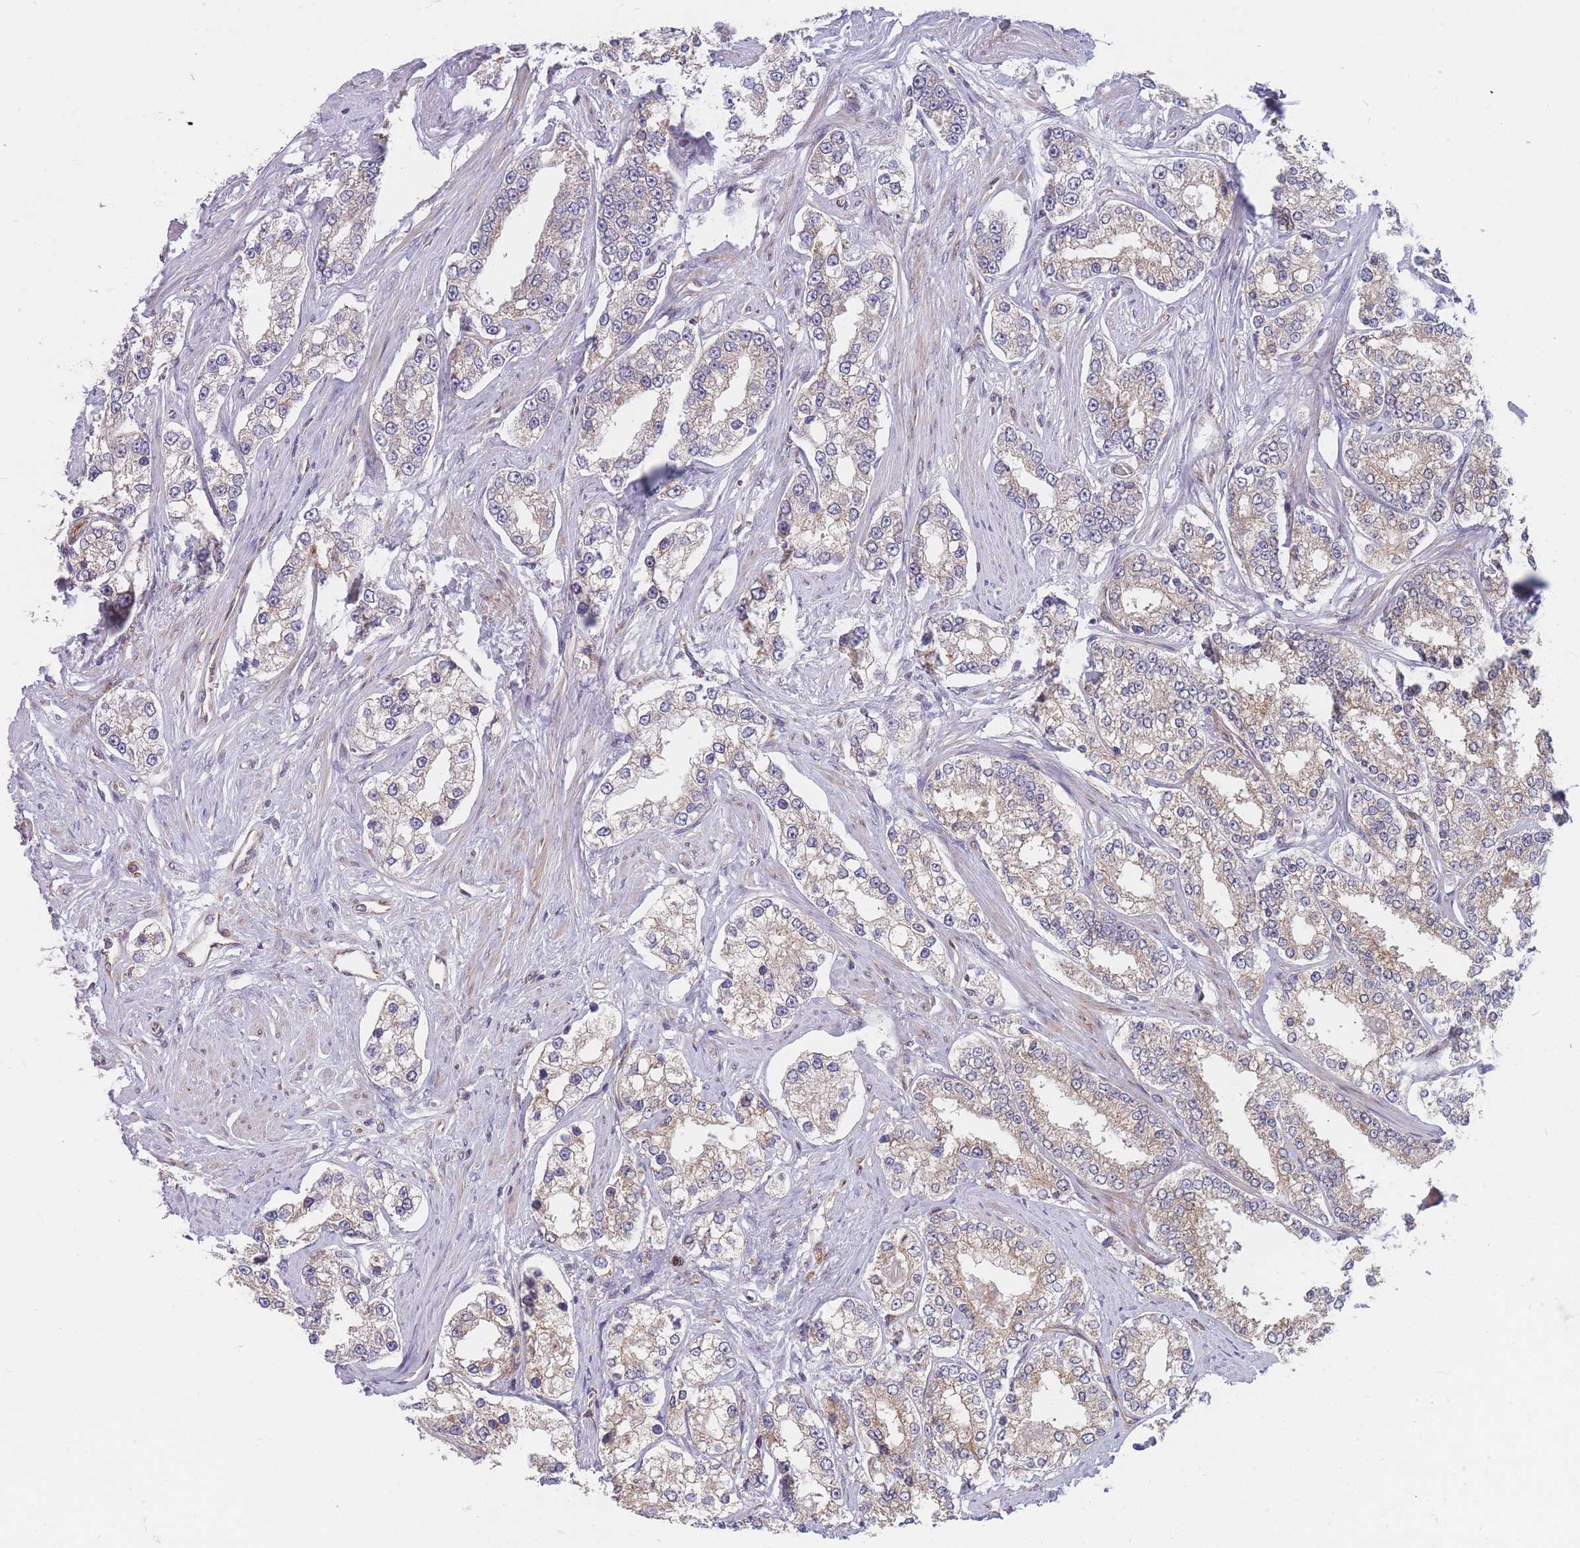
{"staining": {"intensity": "weak", "quantity": "25%-75%", "location": "cytoplasmic/membranous"}, "tissue": "prostate cancer", "cell_type": "Tumor cells", "image_type": "cancer", "snomed": [{"axis": "morphology", "description": "Normal tissue, NOS"}, {"axis": "morphology", "description": "Adenocarcinoma, High grade"}, {"axis": "topography", "description": "Prostate"}], "caption": "Immunohistochemistry of prostate adenocarcinoma (high-grade) shows low levels of weak cytoplasmic/membranous staining in about 25%-75% of tumor cells.", "gene": "TMEM131L", "patient": {"sex": "male", "age": 83}}